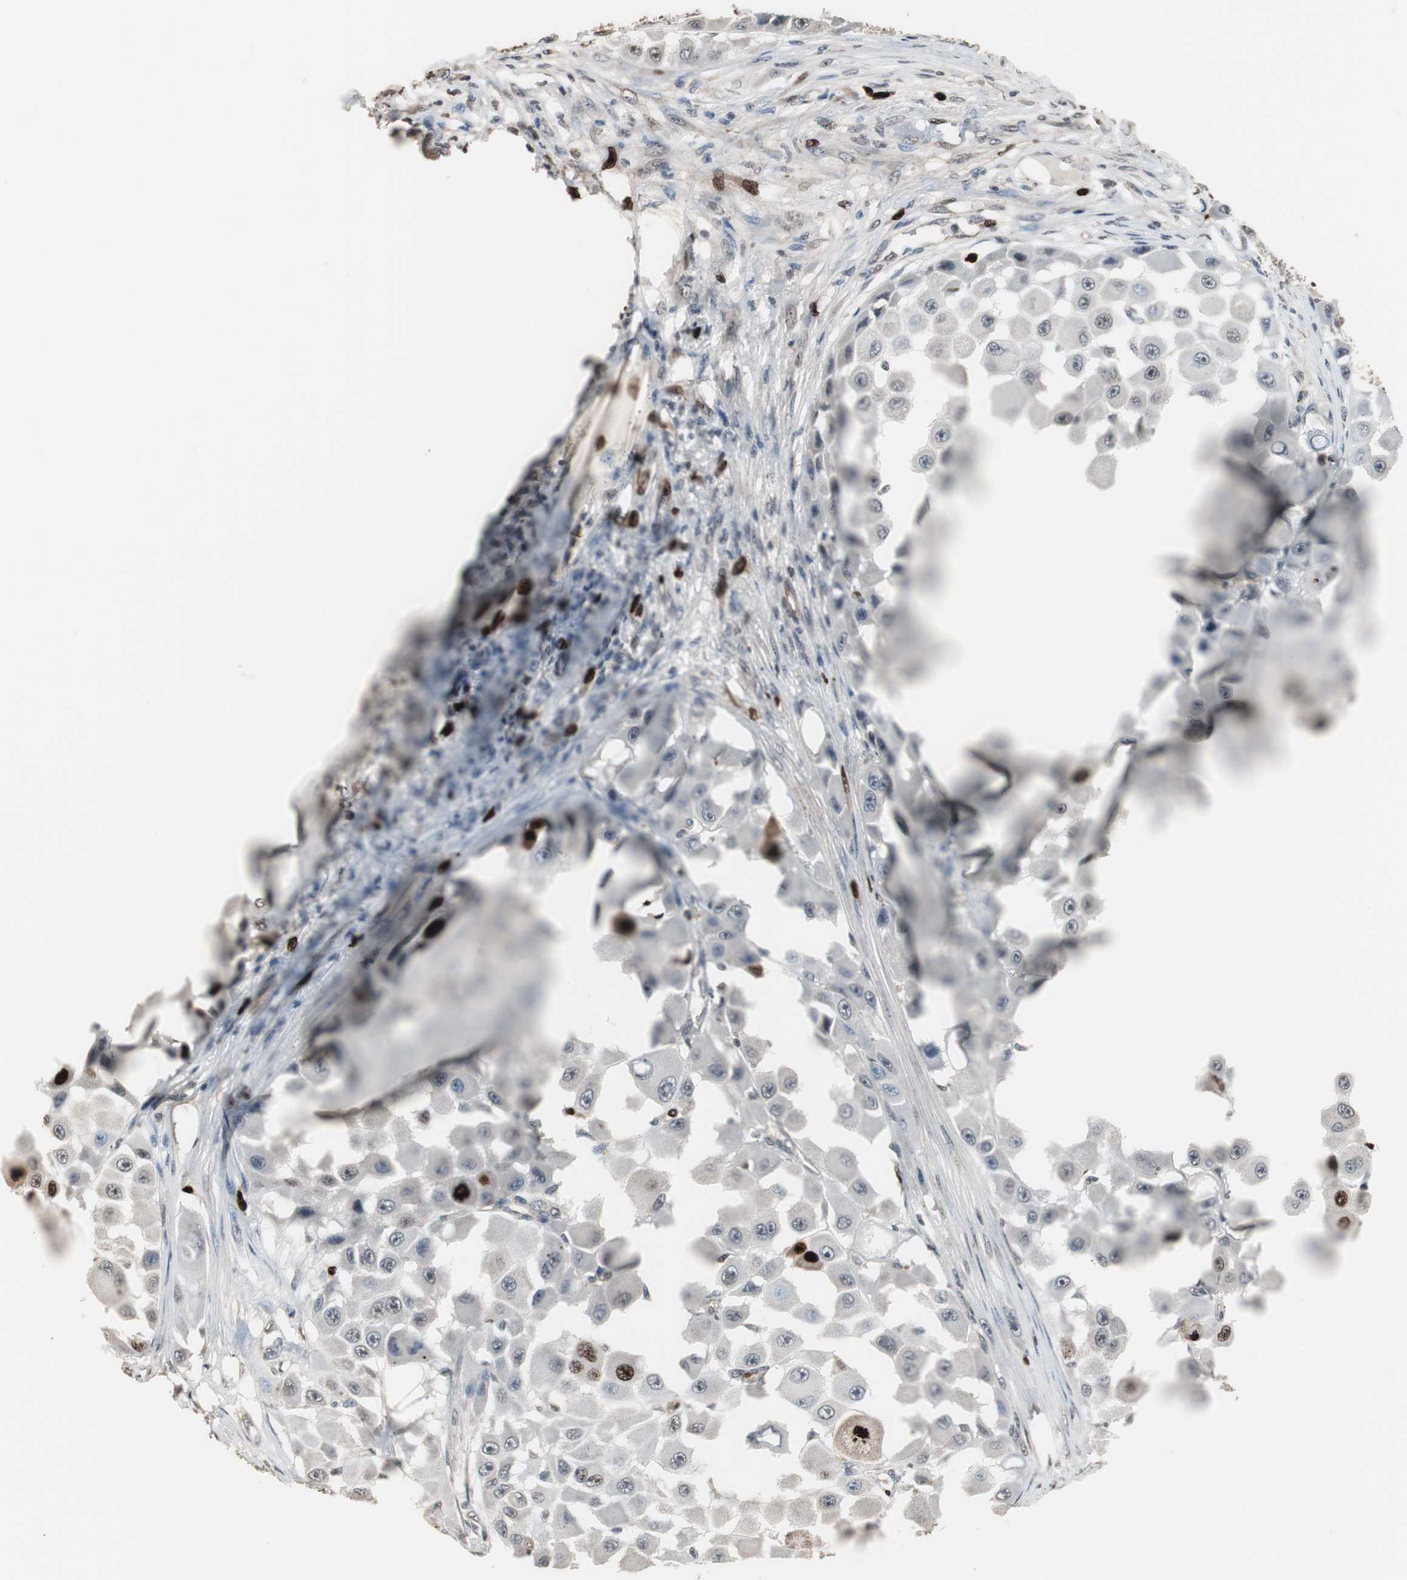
{"staining": {"intensity": "strong", "quantity": "<25%", "location": "nuclear"}, "tissue": "melanoma", "cell_type": "Tumor cells", "image_type": "cancer", "snomed": [{"axis": "morphology", "description": "Malignant melanoma, NOS"}, {"axis": "topography", "description": "Skin"}], "caption": "High-power microscopy captured an immunohistochemistry micrograph of malignant melanoma, revealing strong nuclear expression in approximately <25% of tumor cells. (Stains: DAB (3,3'-diaminobenzidine) in brown, nuclei in blue, Microscopy: brightfield microscopy at high magnification).", "gene": "TOP2A", "patient": {"sex": "female", "age": 81}}